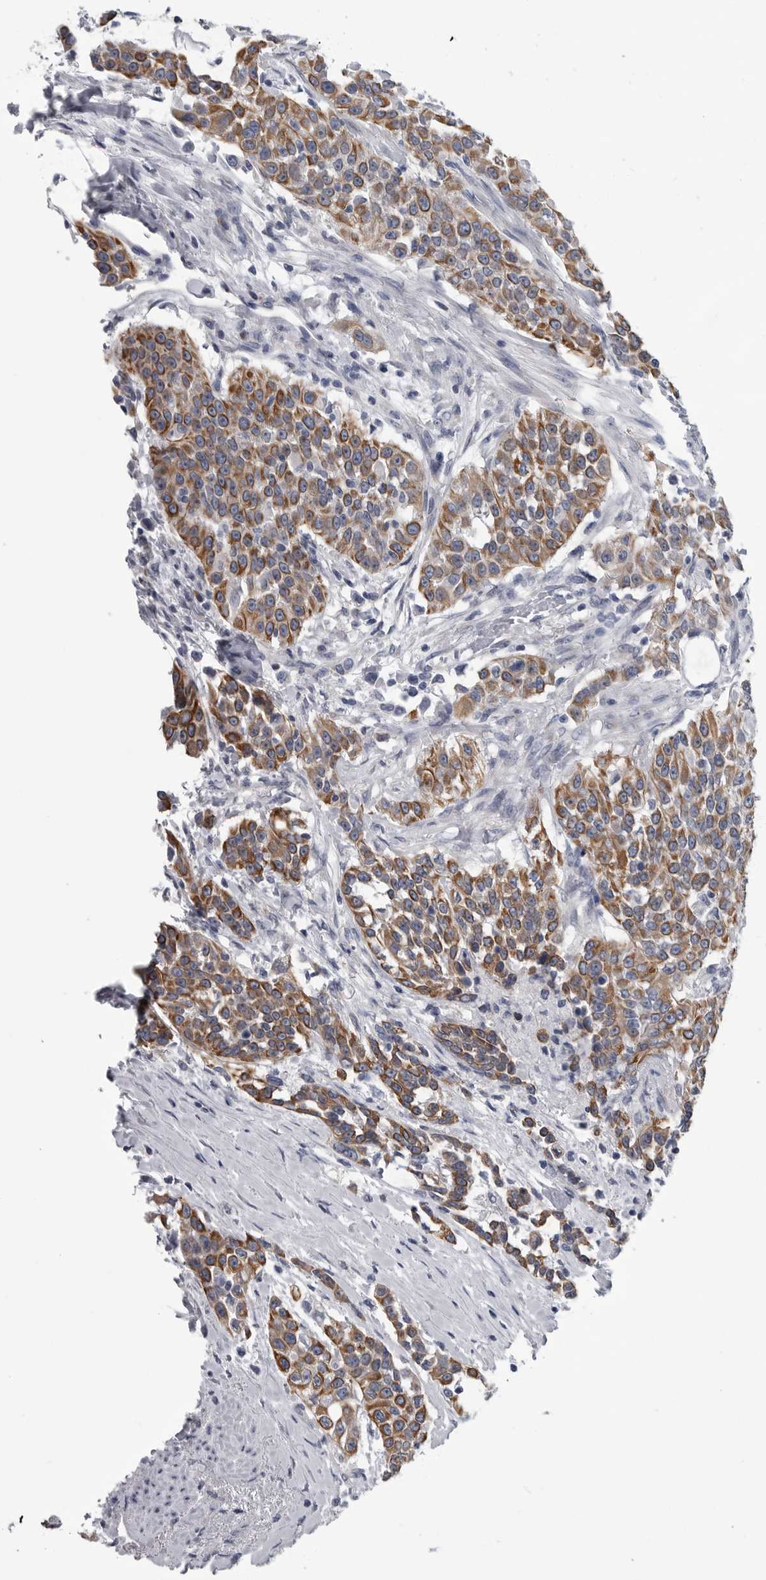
{"staining": {"intensity": "moderate", "quantity": ">75%", "location": "cytoplasmic/membranous"}, "tissue": "urothelial cancer", "cell_type": "Tumor cells", "image_type": "cancer", "snomed": [{"axis": "morphology", "description": "Urothelial carcinoma, High grade"}, {"axis": "topography", "description": "Urinary bladder"}], "caption": "Approximately >75% of tumor cells in high-grade urothelial carcinoma exhibit moderate cytoplasmic/membranous protein positivity as visualized by brown immunohistochemical staining.", "gene": "MYOC", "patient": {"sex": "female", "age": 80}}